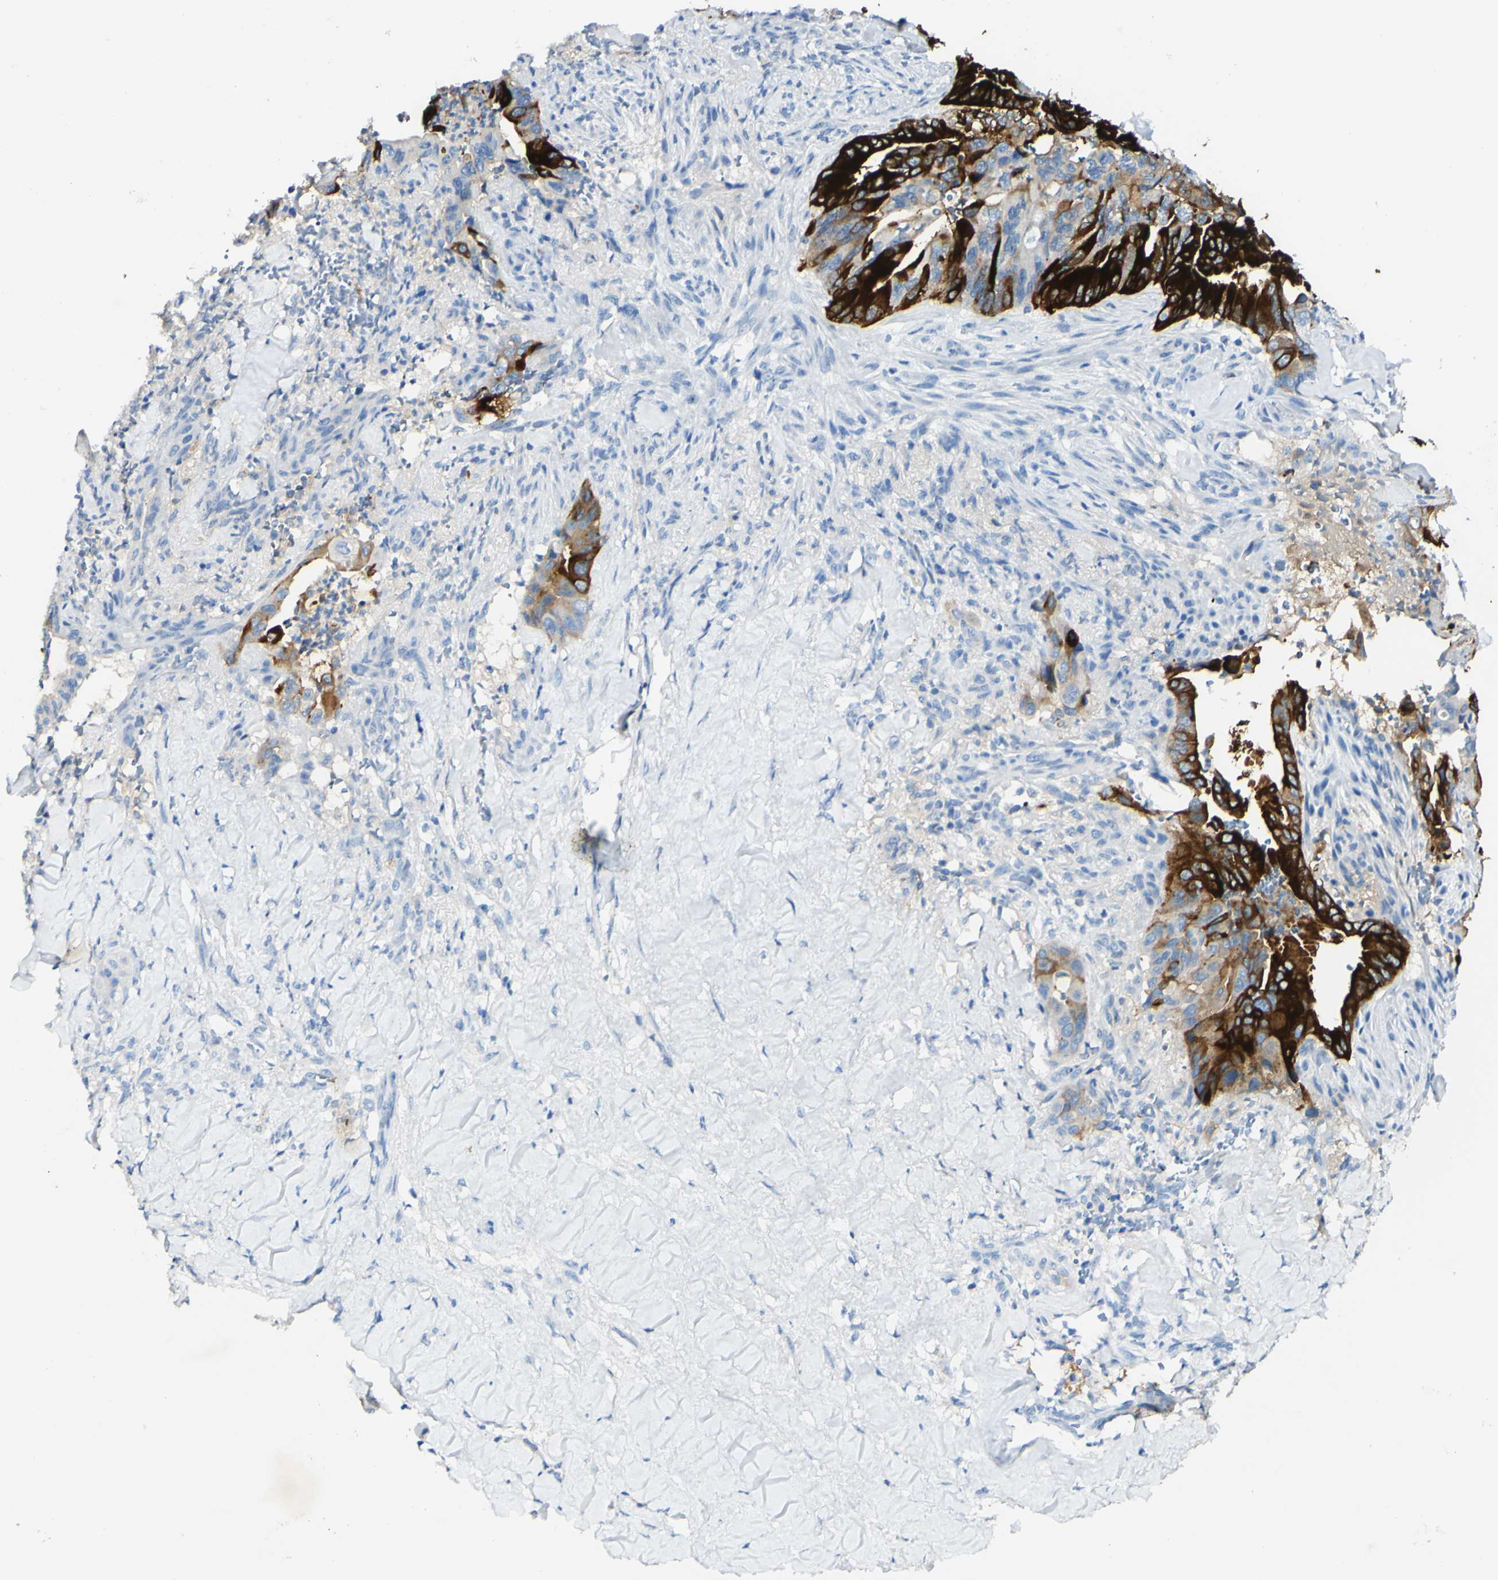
{"staining": {"intensity": "strong", "quantity": ">75%", "location": "cytoplasmic/membranous"}, "tissue": "liver cancer", "cell_type": "Tumor cells", "image_type": "cancer", "snomed": [{"axis": "morphology", "description": "Cholangiocarcinoma"}, {"axis": "topography", "description": "Liver"}], "caption": "Immunohistochemistry of cholangiocarcinoma (liver) exhibits high levels of strong cytoplasmic/membranous positivity in about >75% of tumor cells.", "gene": "PIGR", "patient": {"sex": "female", "age": 67}}